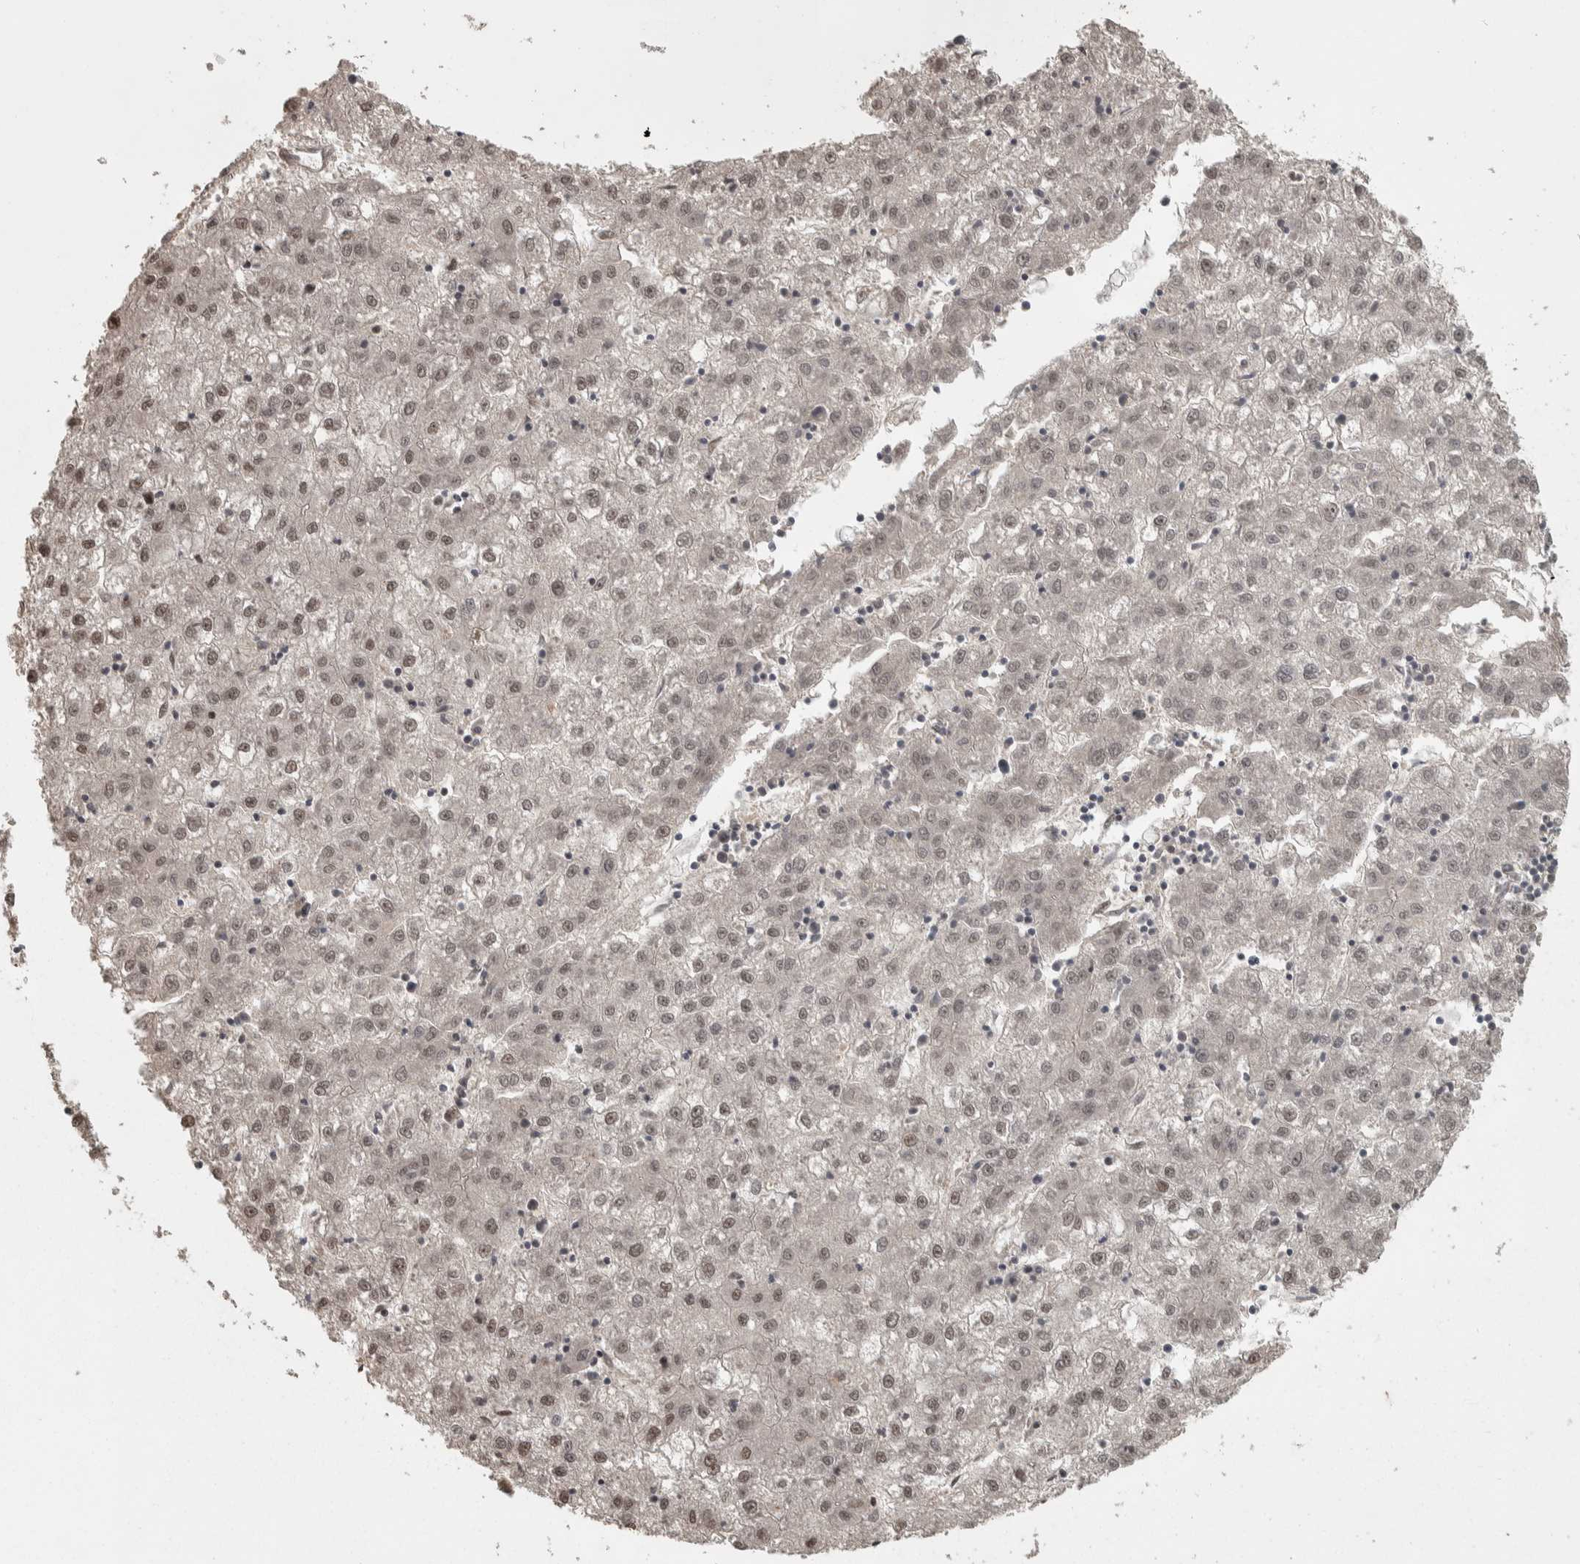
{"staining": {"intensity": "weak", "quantity": ">75%", "location": "nuclear"}, "tissue": "liver cancer", "cell_type": "Tumor cells", "image_type": "cancer", "snomed": [{"axis": "morphology", "description": "Carcinoma, Hepatocellular, NOS"}, {"axis": "topography", "description": "Liver"}], "caption": "Immunohistochemistry micrograph of liver hepatocellular carcinoma stained for a protein (brown), which exhibits low levels of weak nuclear expression in approximately >75% of tumor cells.", "gene": "ZFHX4", "patient": {"sex": "male", "age": 72}}